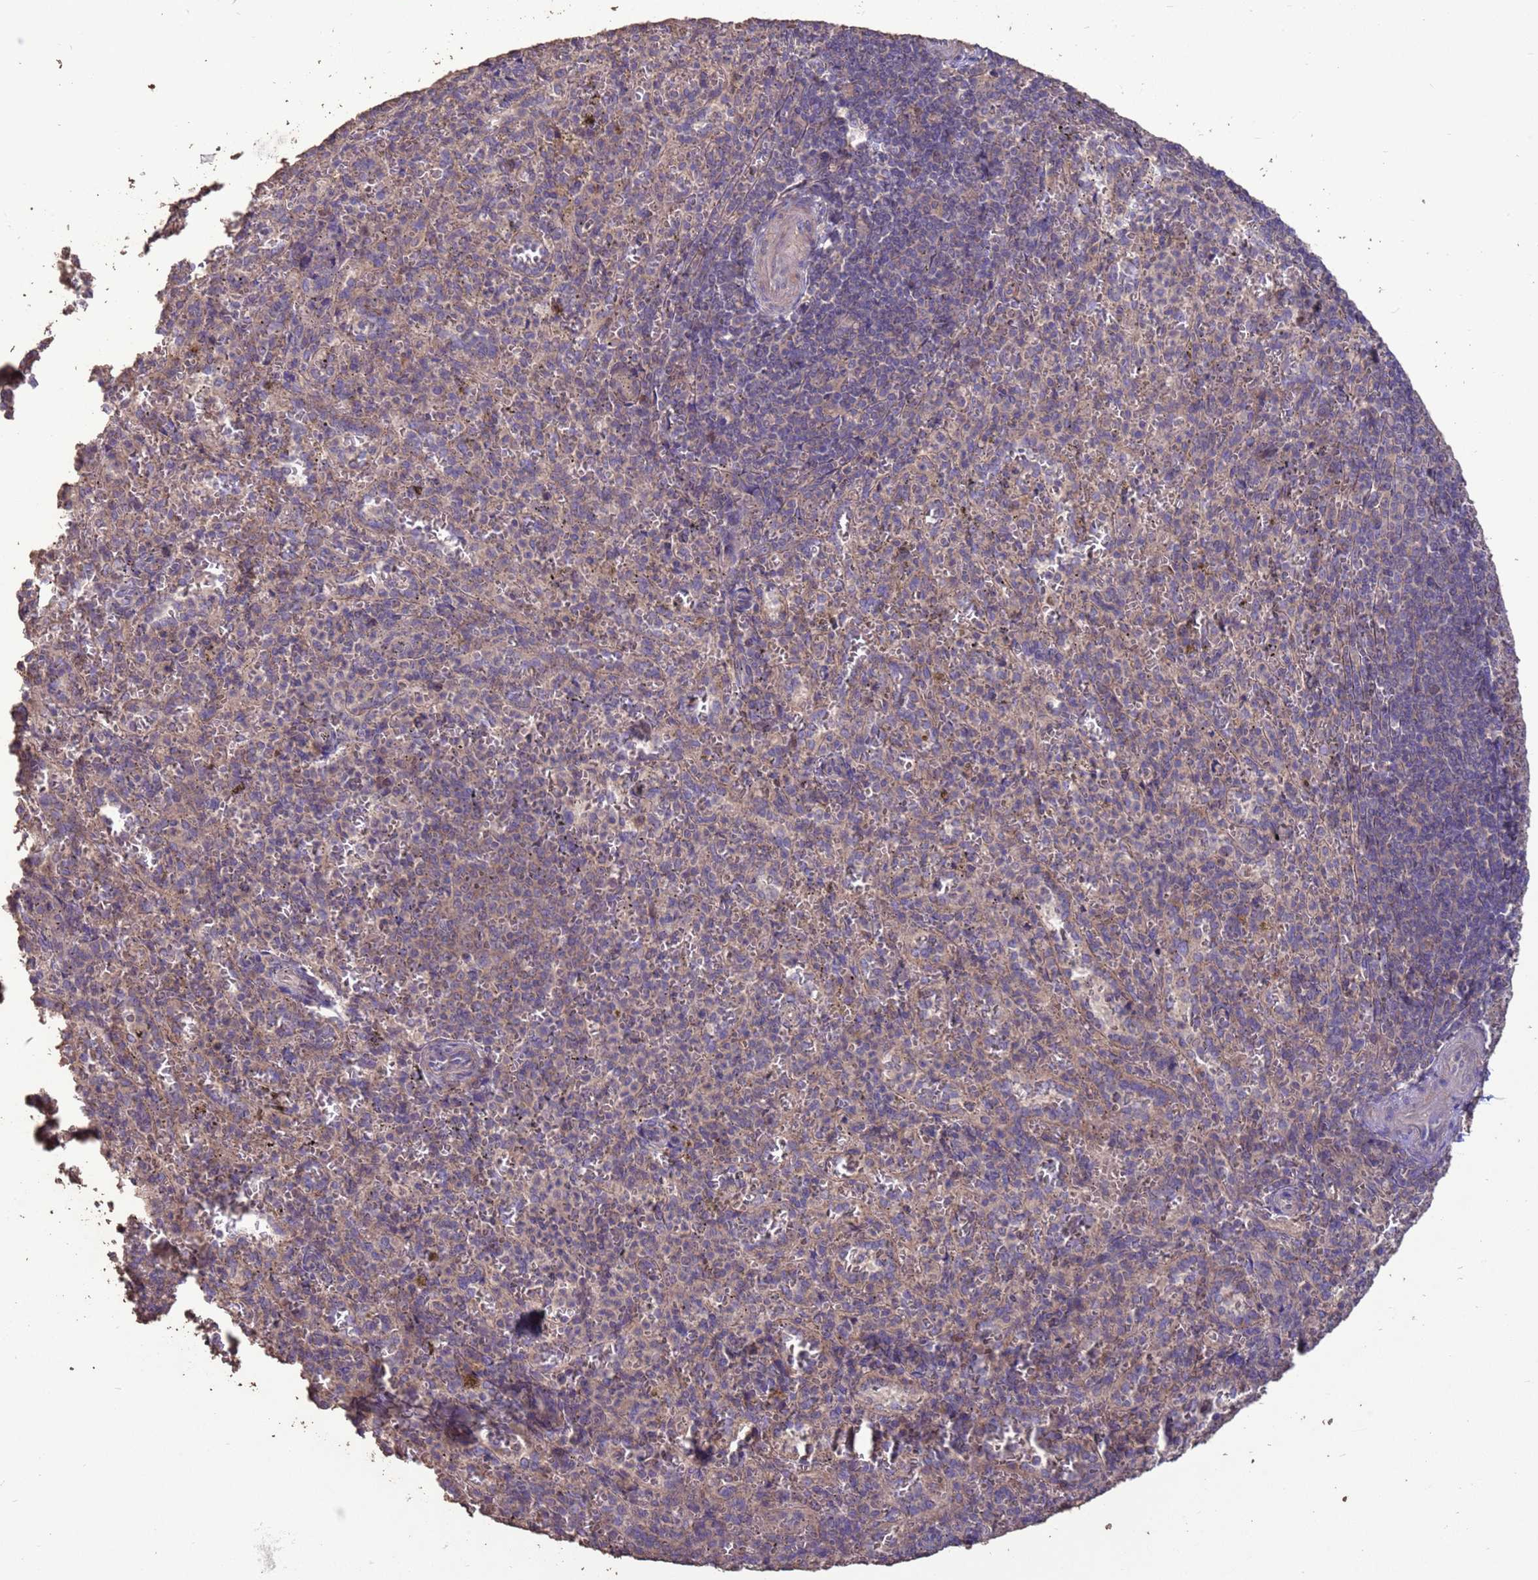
{"staining": {"intensity": "weak", "quantity": "<25%", "location": "cytoplasmic/membranous"}, "tissue": "spleen", "cell_type": "Cells in red pulp", "image_type": "normal", "snomed": [{"axis": "morphology", "description": "Normal tissue, NOS"}, {"axis": "topography", "description": "Spleen"}], "caption": "Cells in red pulp show no significant staining in benign spleen.", "gene": "SLC9B2", "patient": {"sex": "female", "age": 21}}